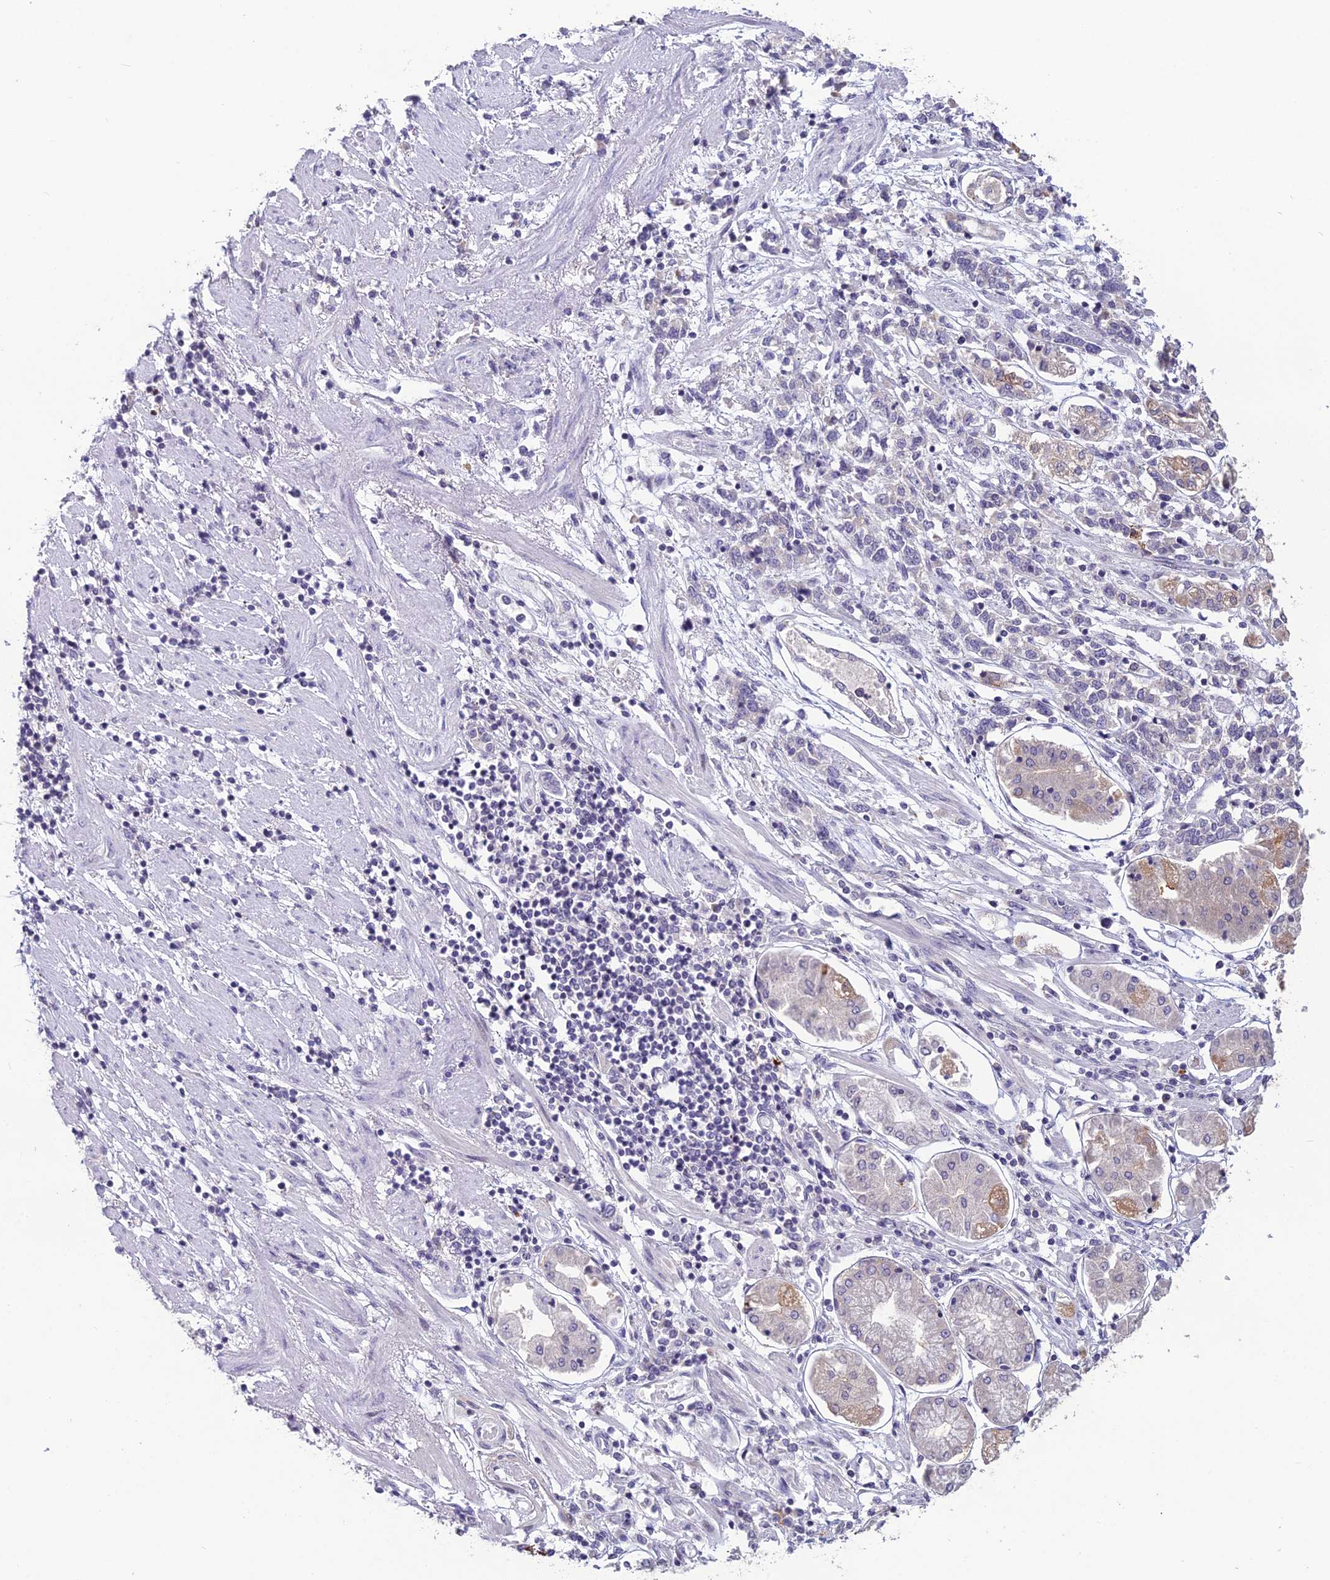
{"staining": {"intensity": "negative", "quantity": "none", "location": "none"}, "tissue": "stomach cancer", "cell_type": "Tumor cells", "image_type": "cancer", "snomed": [{"axis": "morphology", "description": "Adenocarcinoma, NOS"}, {"axis": "topography", "description": "Stomach"}], "caption": "The histopathology image shows no significant staining in tumor cells of stomach cancer.", "gene": "TMEM134", "patient": {"sex": "female", "age": 76}}